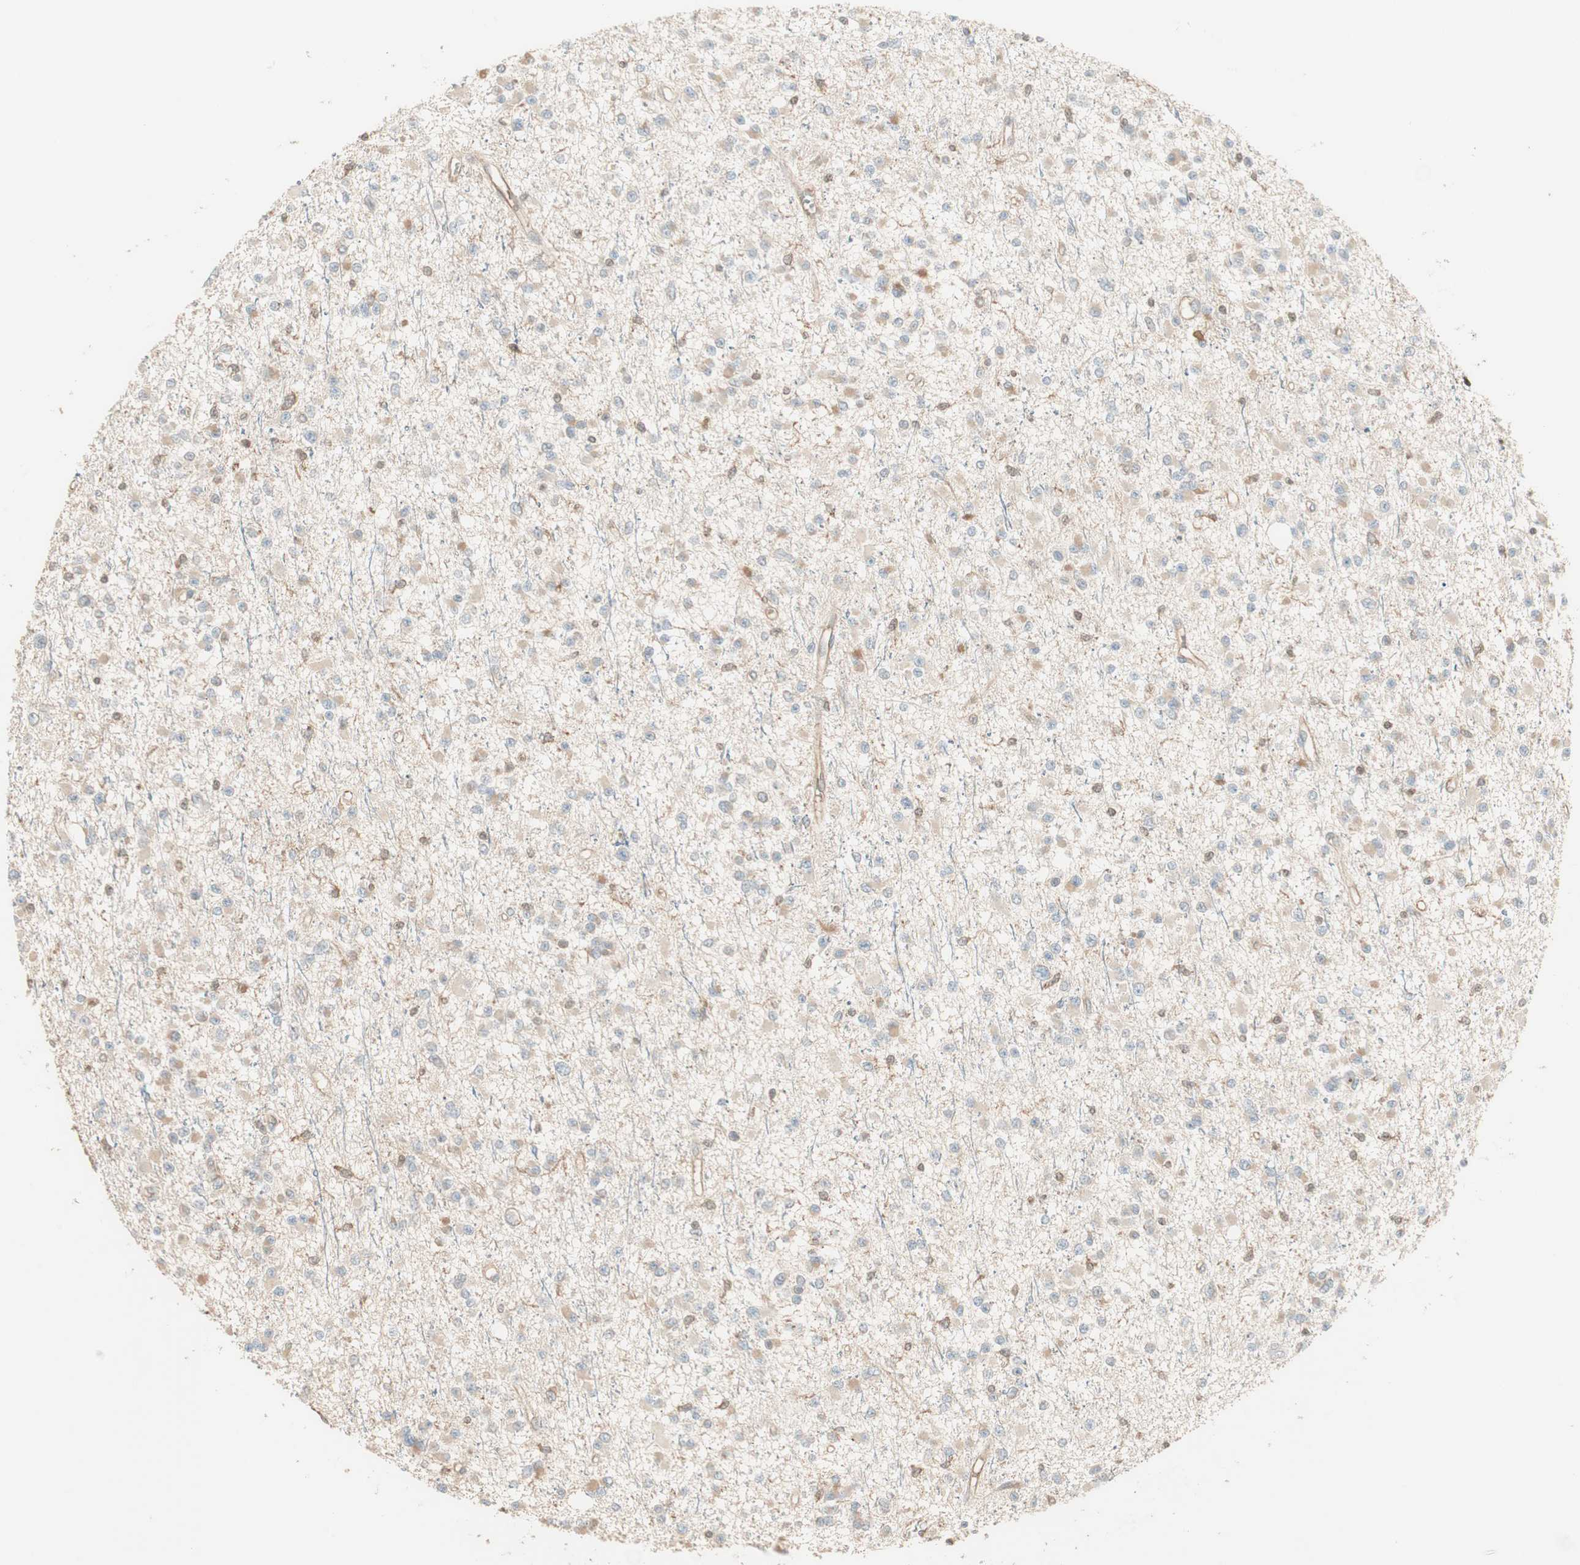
{"staining": {"intensity": "weak", "quantity": "<25%", "location": "cytoplasmic/membranous"}, "tissue": "glioma", "cell_type": "Tumor cells", "image_type": "cancer", "snomed": [{"axis": "morphology", "description": "Glioma, malignant, Low grade"}, {"axis": "topography", "description": "Brain"}], "caption": "An IHC image of malignant glioma (low-grade) is shown. There is no staining in tumor cells of malignant glioma (low-grade).", "gene": "CRLF3", "patient": {"sex": "female", "age": 22}}